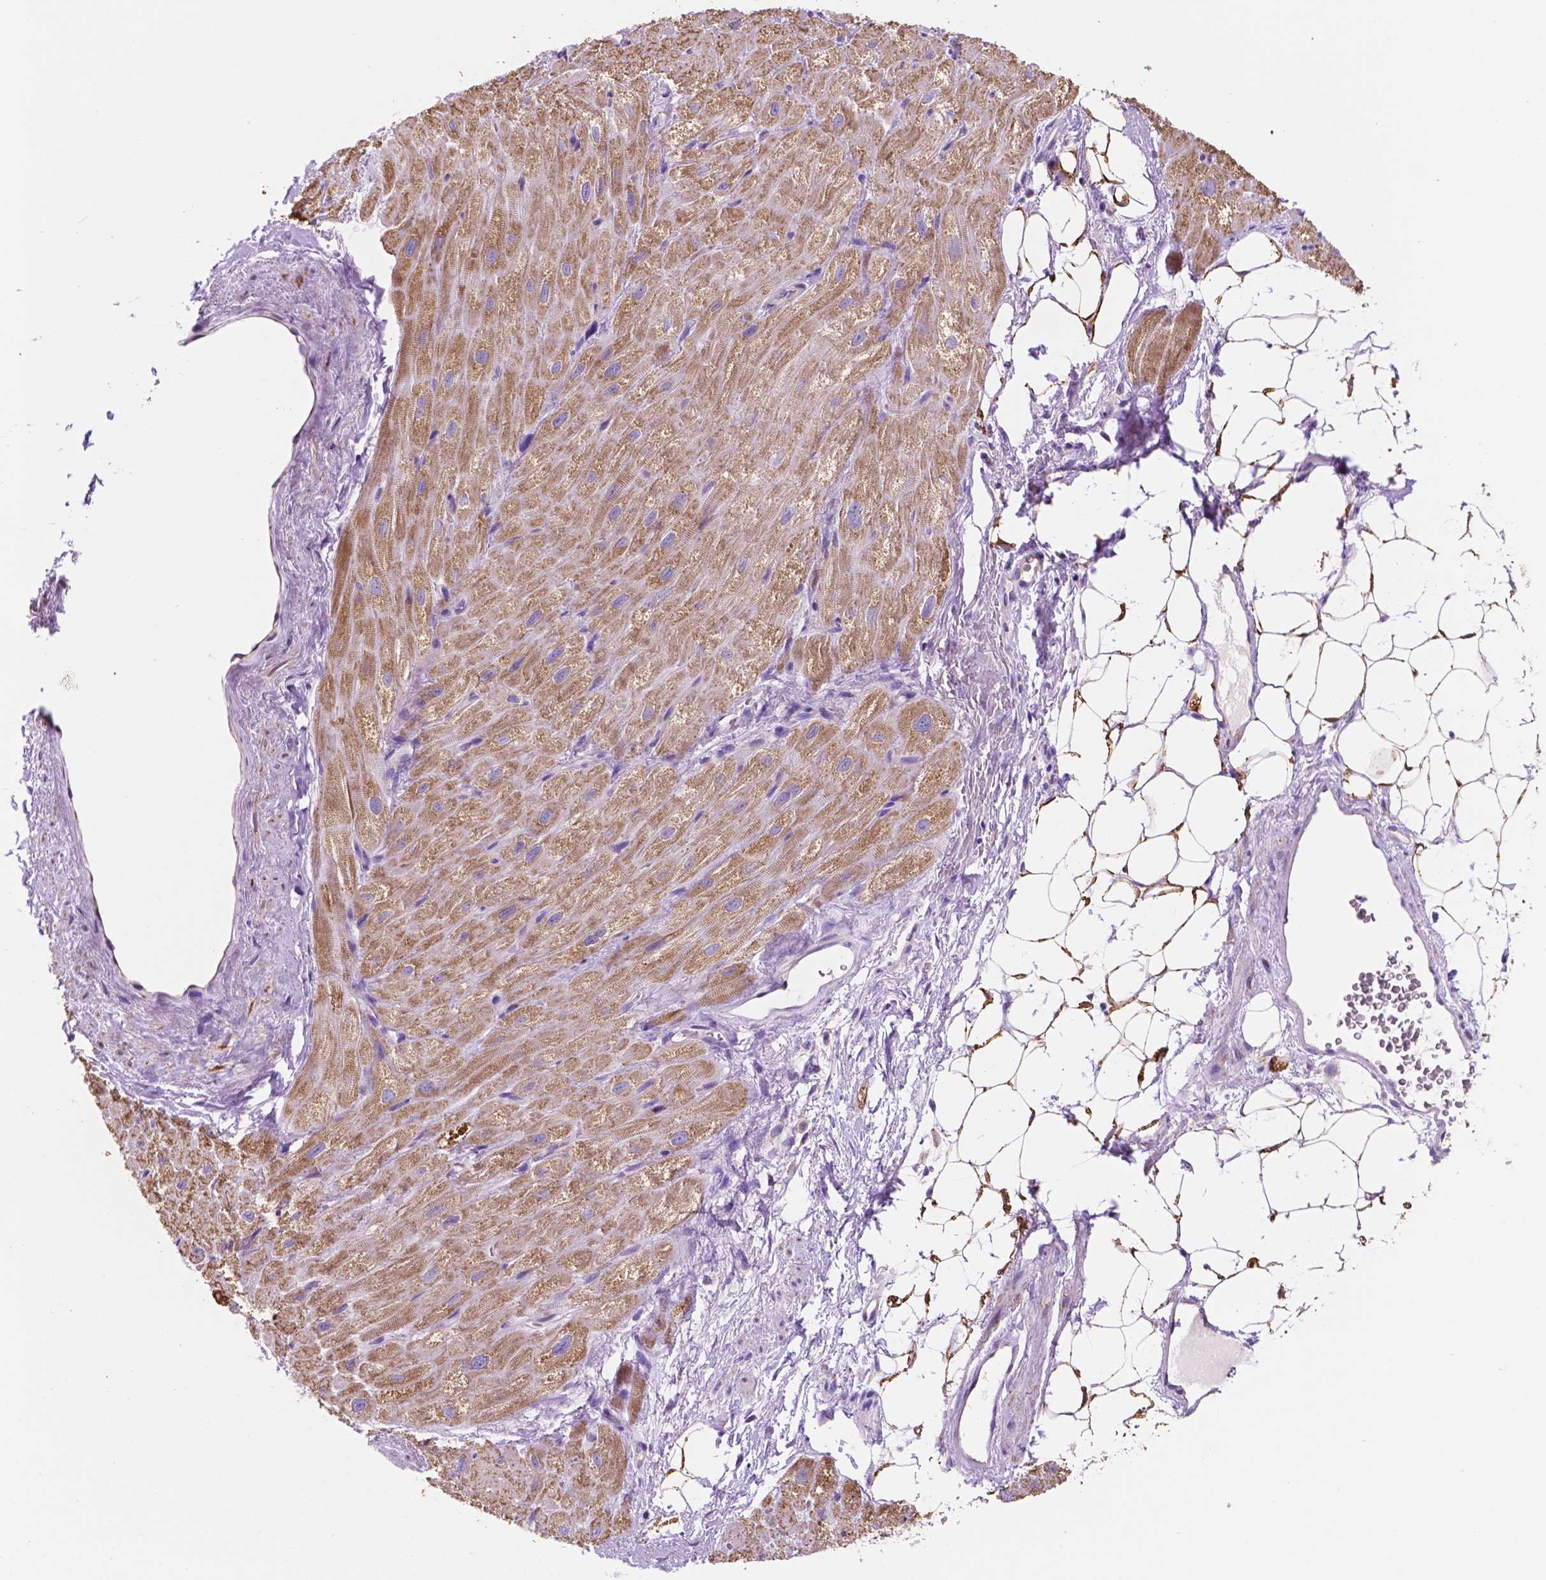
{"staining": {"intensity": "moderate", "quantity": "25%-75%", "location": "cytoplasmic/membranous"}, "tissue": "heart muscle", "cell_type": "Cardiomyocytes", "image_type": "normal", "snomed": [{"axis": "morphology", "description": "Normal tissue, NOS"}, {"axis": "topography", "description": "Heart"}], "caption": "Human heart muscle stained for a protein (brown) displays moderate cytoplasmic/membranous positive staining in approximately 25%-75% of cardiomyocytes.", "gene": "TRPV5", "patient": {"sex": "female", "age": 69}}